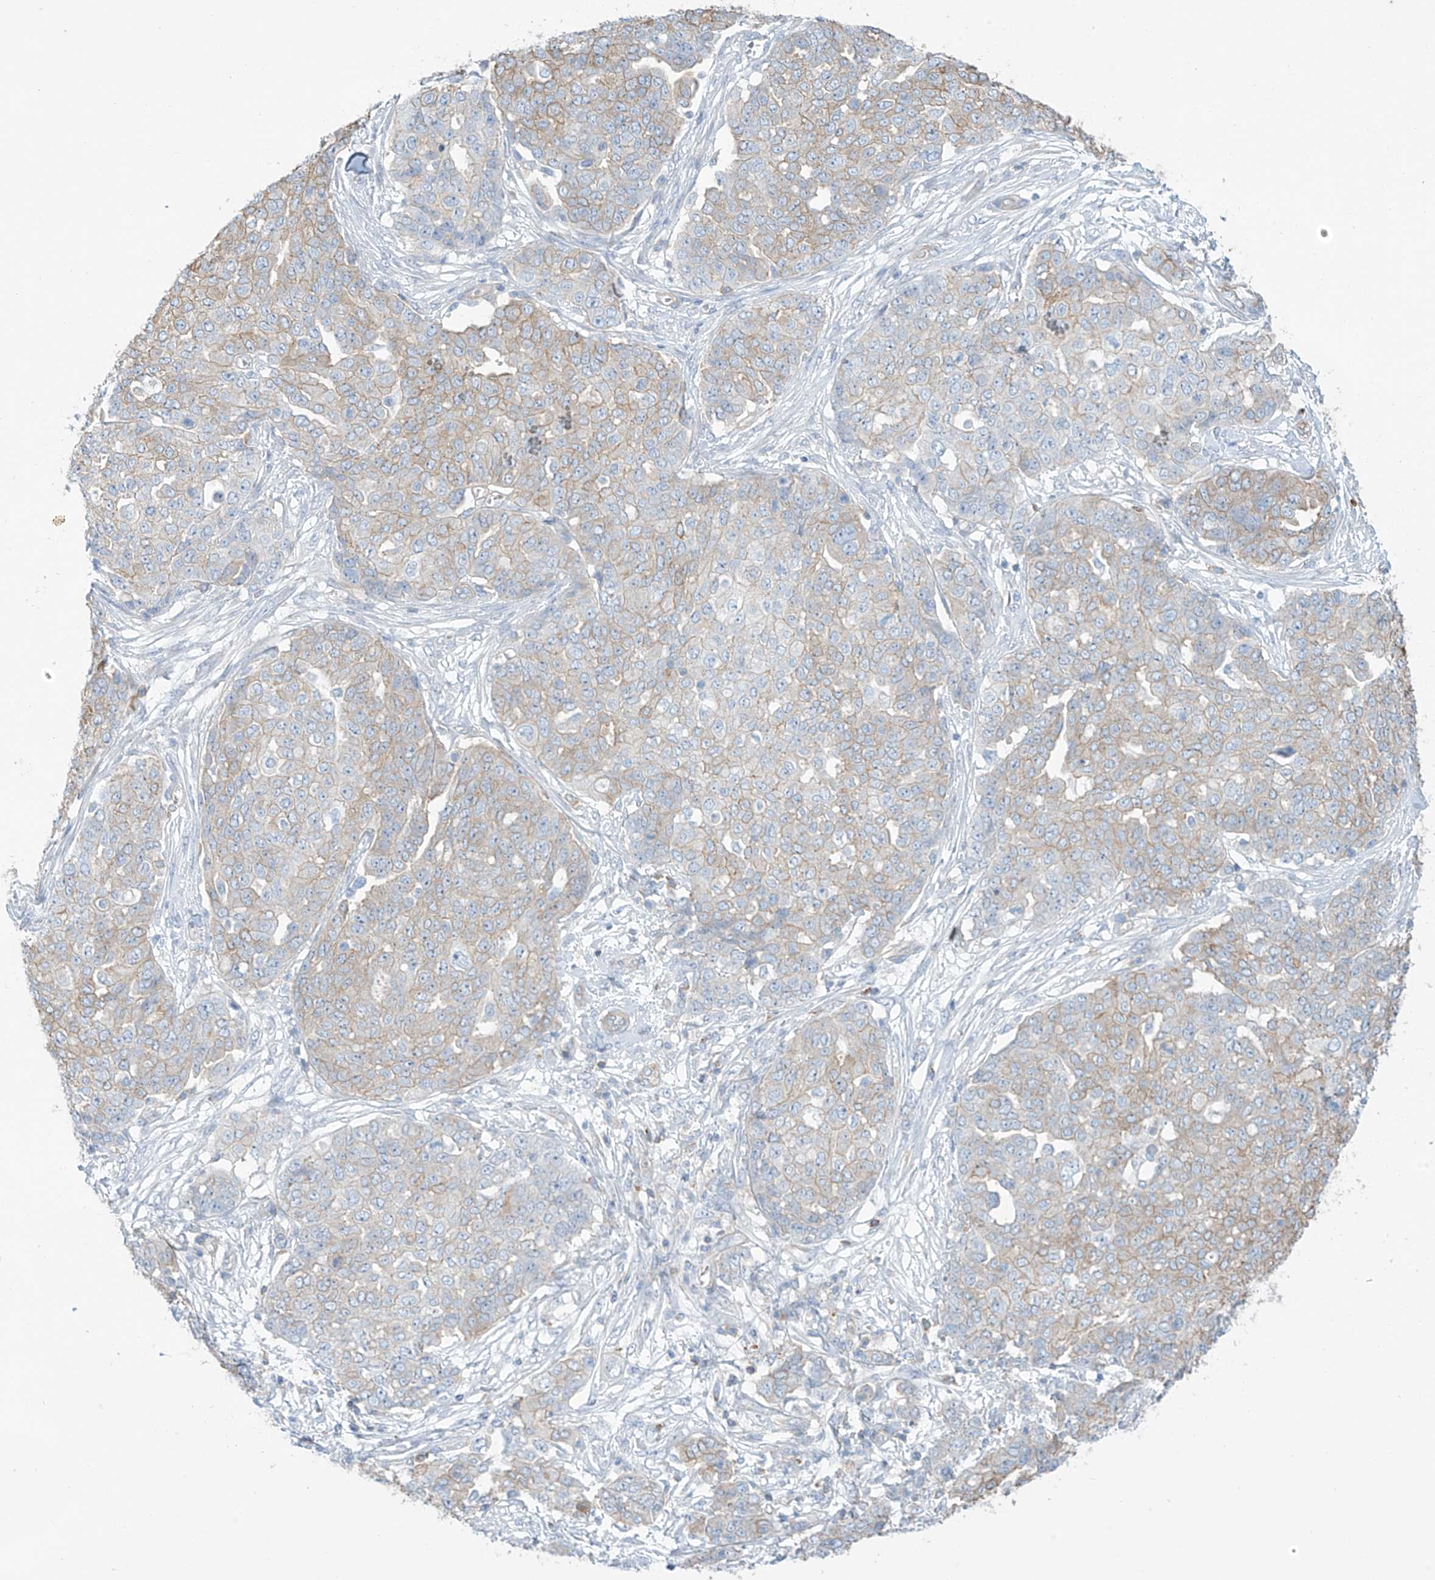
{"staining": {"intensity": "weak", "quantity": "25%-75%", "location": "cytoplasmic/membranous"}, "tissue": "ovarian cancer", "cell_type": "Tumor cells", "image_type": "cancer", "snomed": [{"axis": "morphology", "description": "Cystadenocarcinoma, serous, NOS"}, {"axis": "topography", "description": "Soft tissue"}, {"axis": "topography", "description": "Ovary"}], "caption": "Immunohistochemistry staining of ovarian cancer (serous cystadenocarcinoma), which shows low levels of weak cytoplasmic/membranous staining in about 25%-75% of tumor cells indicating weak cytoplasmic/membranous protein positivity. The staining was performed using DAB (3,3'-diaminobenzidine) (brown) for protein detection and nuclei were counterstained in hematoxylin (blue).", "gene": "ZNF846", "patient": {"sex": "female", "age": 57}}